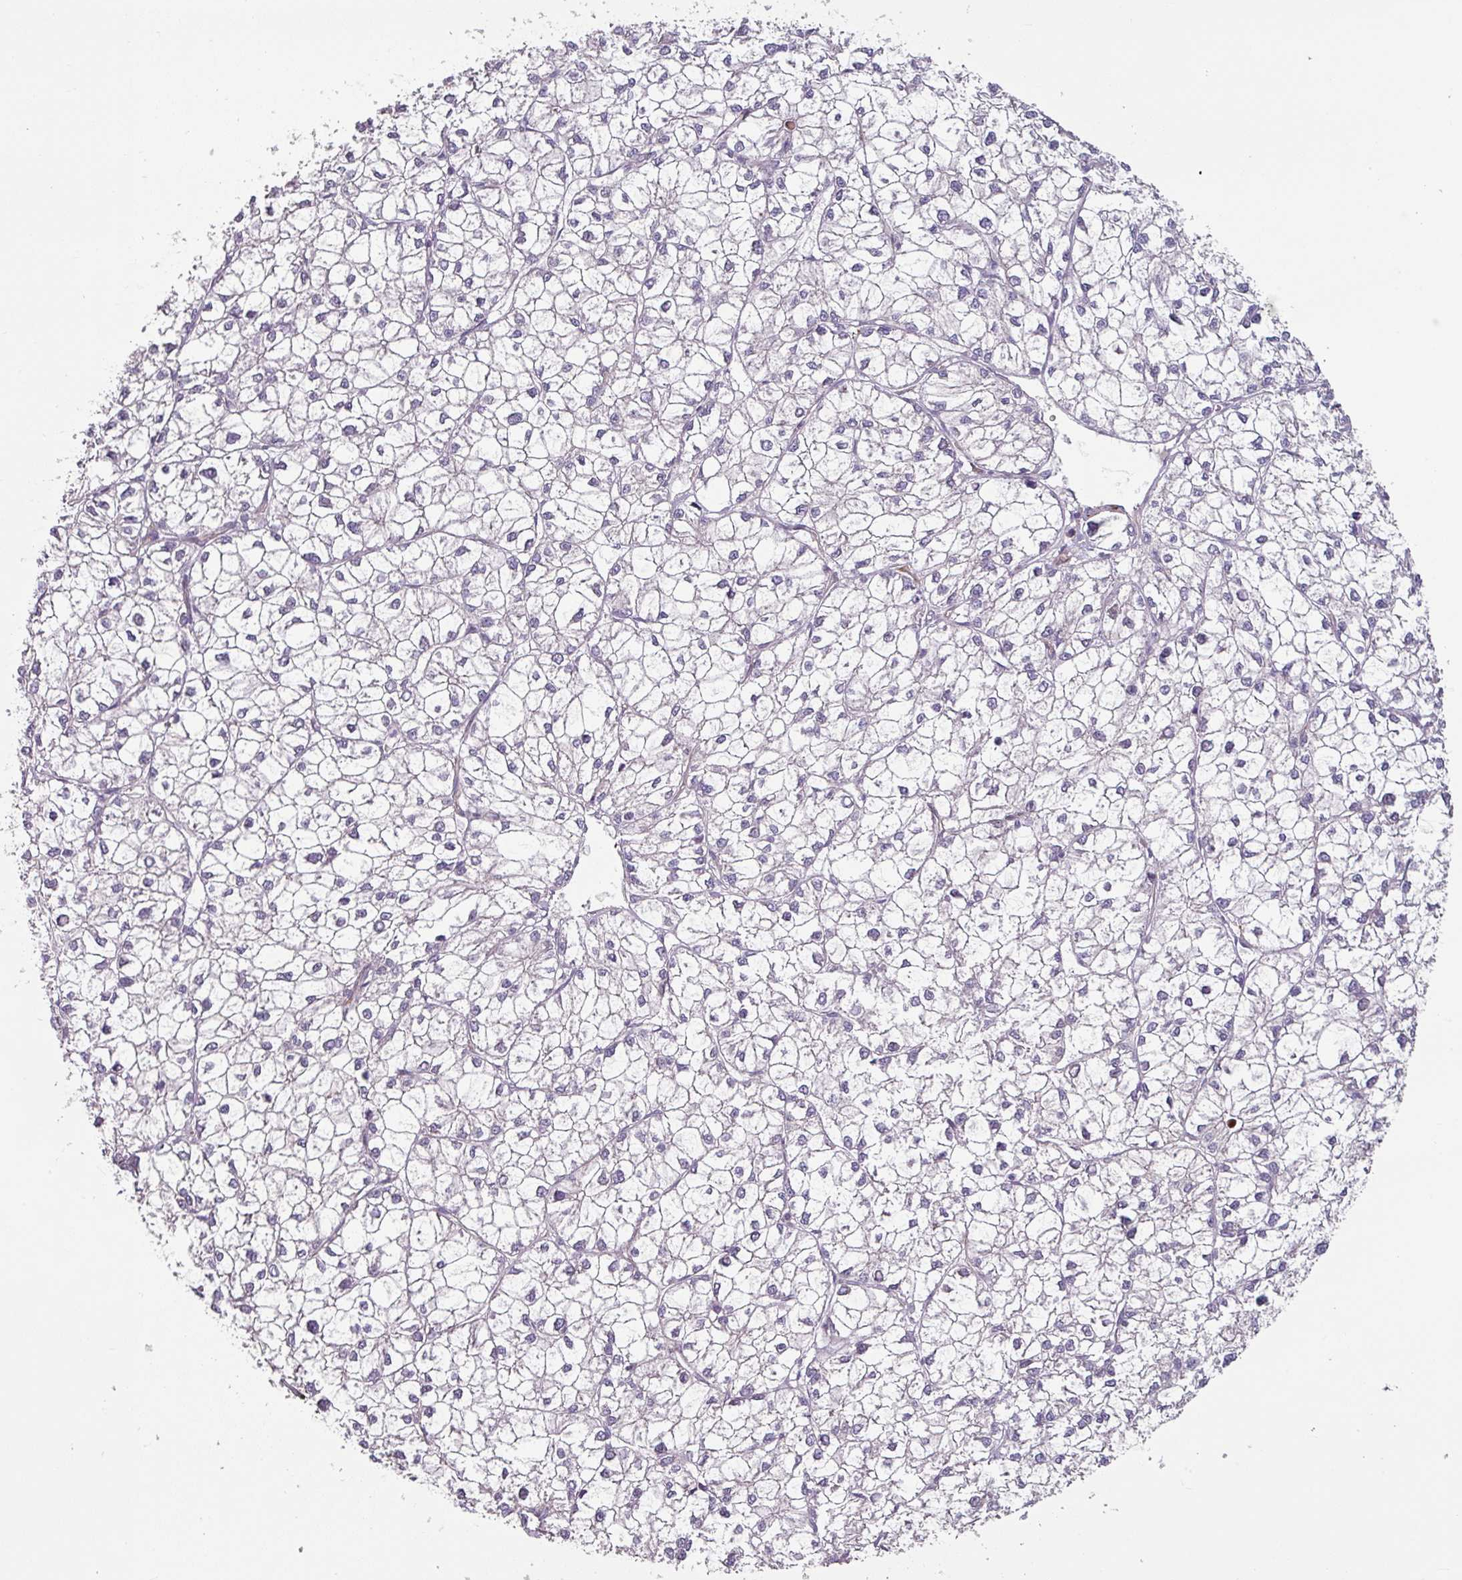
{"staining": {"intensity": "negative", "quantity": "none", "location": "none"}, "tissue": "liver cancer", "cell_type": "Tumor cells", "image_type": "cancer", "snomed": [{"axis": "morphology", "description": "Carcinoma, Hepatocellular, NOS"}, {"axis": "topography", "description": "Liver"}], "caption": "Immunohistochemistry (IHC) image of neoplastic tissue: human hepatocellular carcinoma (liver) stained with DAB (3,3'-diaminobenzidine) demonstrates no significant protein positivity in tumor cells.", "gene": "MTMR14", "patient": {"sex": "female", "age": 43}}